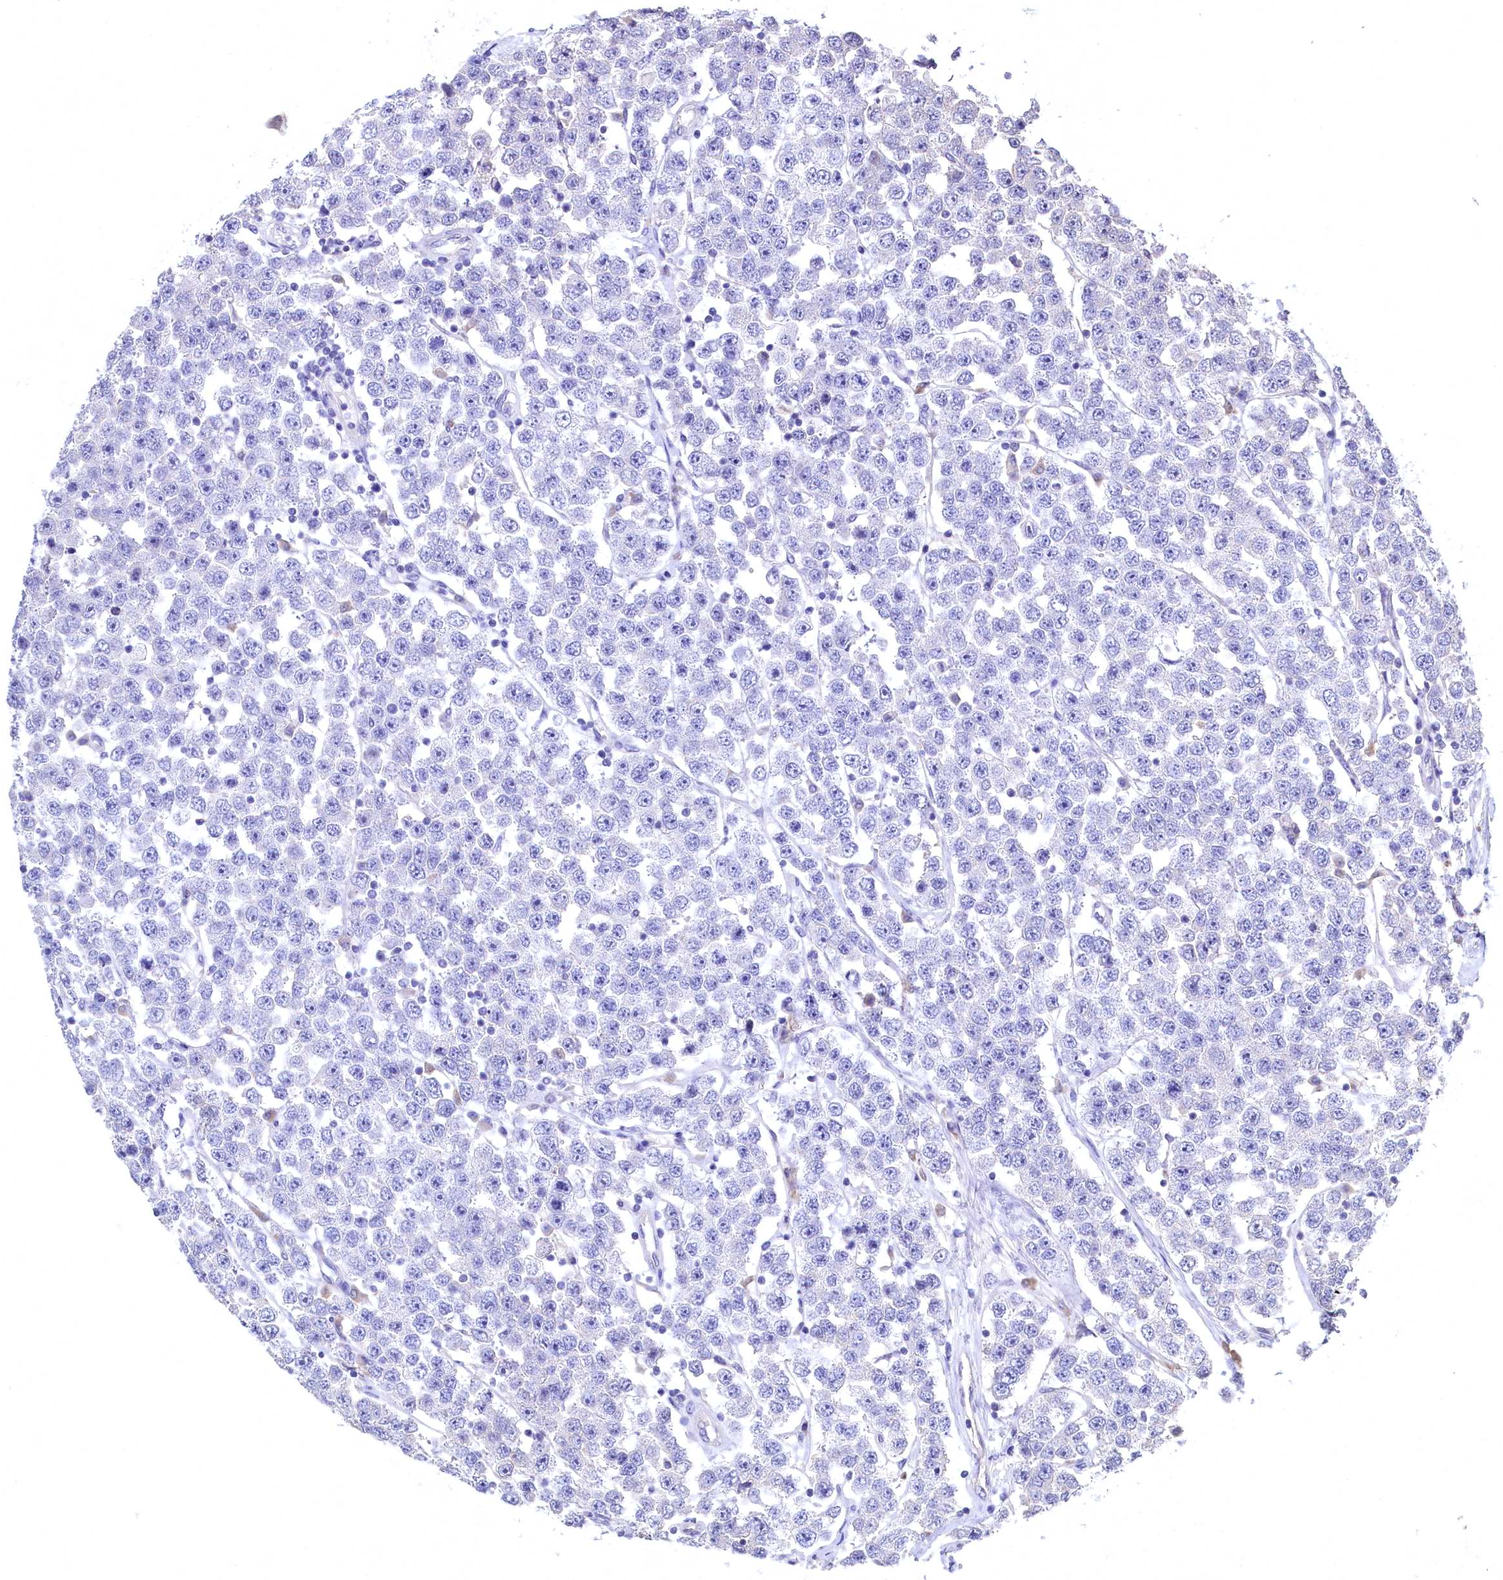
{"staining": {"intensity": "negative", "quantity": "none", "location": "none"}, "tissue": "testis cancer", "cell_type": "Tumor cells", "image_type": "cancer", "snomed": [{"axis": "morphology", "description": "Seminoma, NOS"}, {"axis": "topography", "description": "Testis"}], "caption": "DAB (3,3'-diaminobenzidine) immunohistochemical staining of human testis seminoma displays no significant staining in tumor cells. (Immunohistochemistry (ihc), brightfield microscopy, high magnification).", "gene": "C11orf54", "patient": {"sex": "male", "age": 28}}